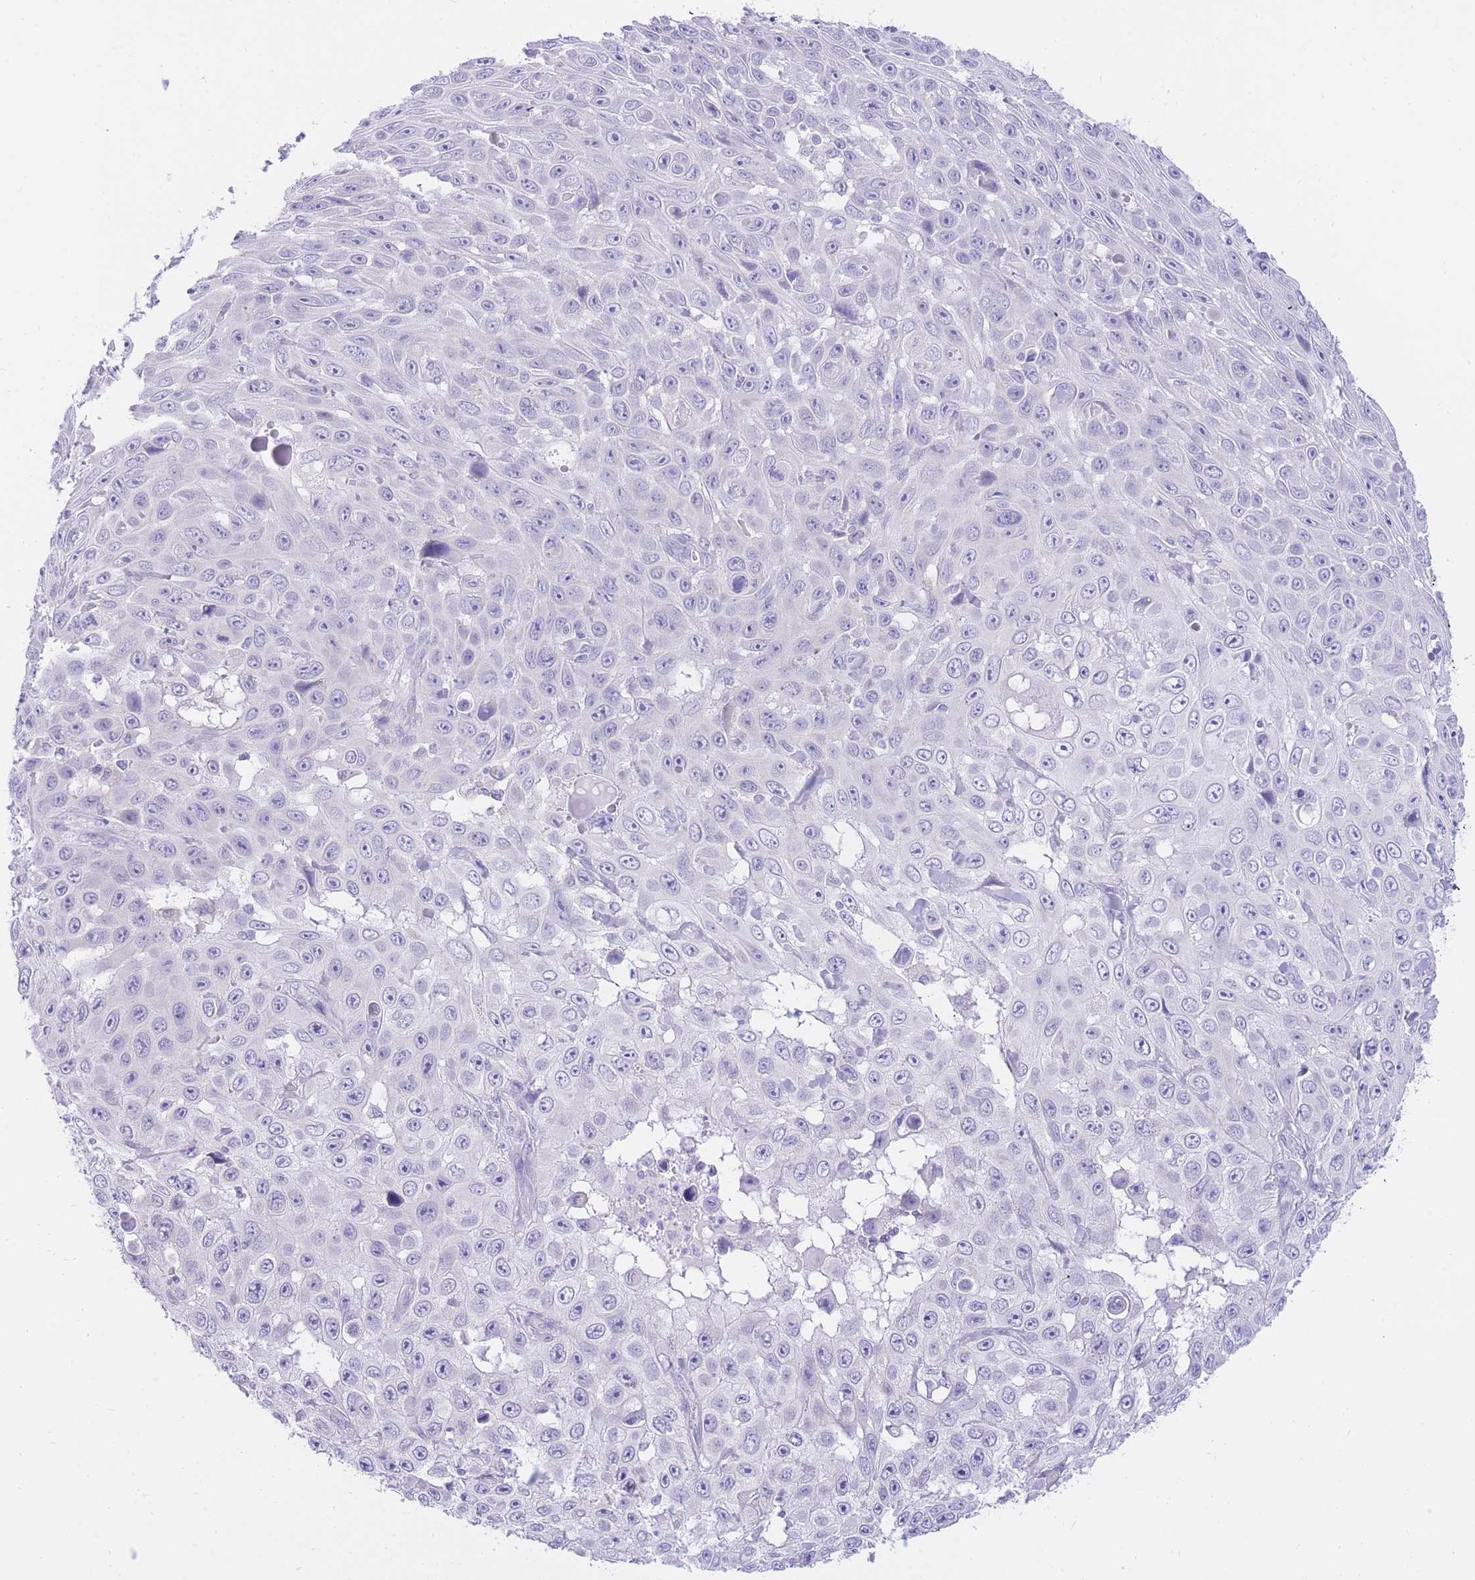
{"staining": {"intensity": "negative", "quantity": "none", "location": "none"}, "tissue": "skin cancer", "cell_type": "Tumor cells", "image_type": "cancer", "snomed": [{"axis": "morphology", "description": "Squamous cell carcinoma, NOS"}, {"axis": "topography", "description": "Skin"}], "caption": "The photomicrograph demonstrates no staining of tumor cells in skin squamous cell carcinoma.", "gene": "SSUH2", "patient": {"sex": "male", "age": 82}}